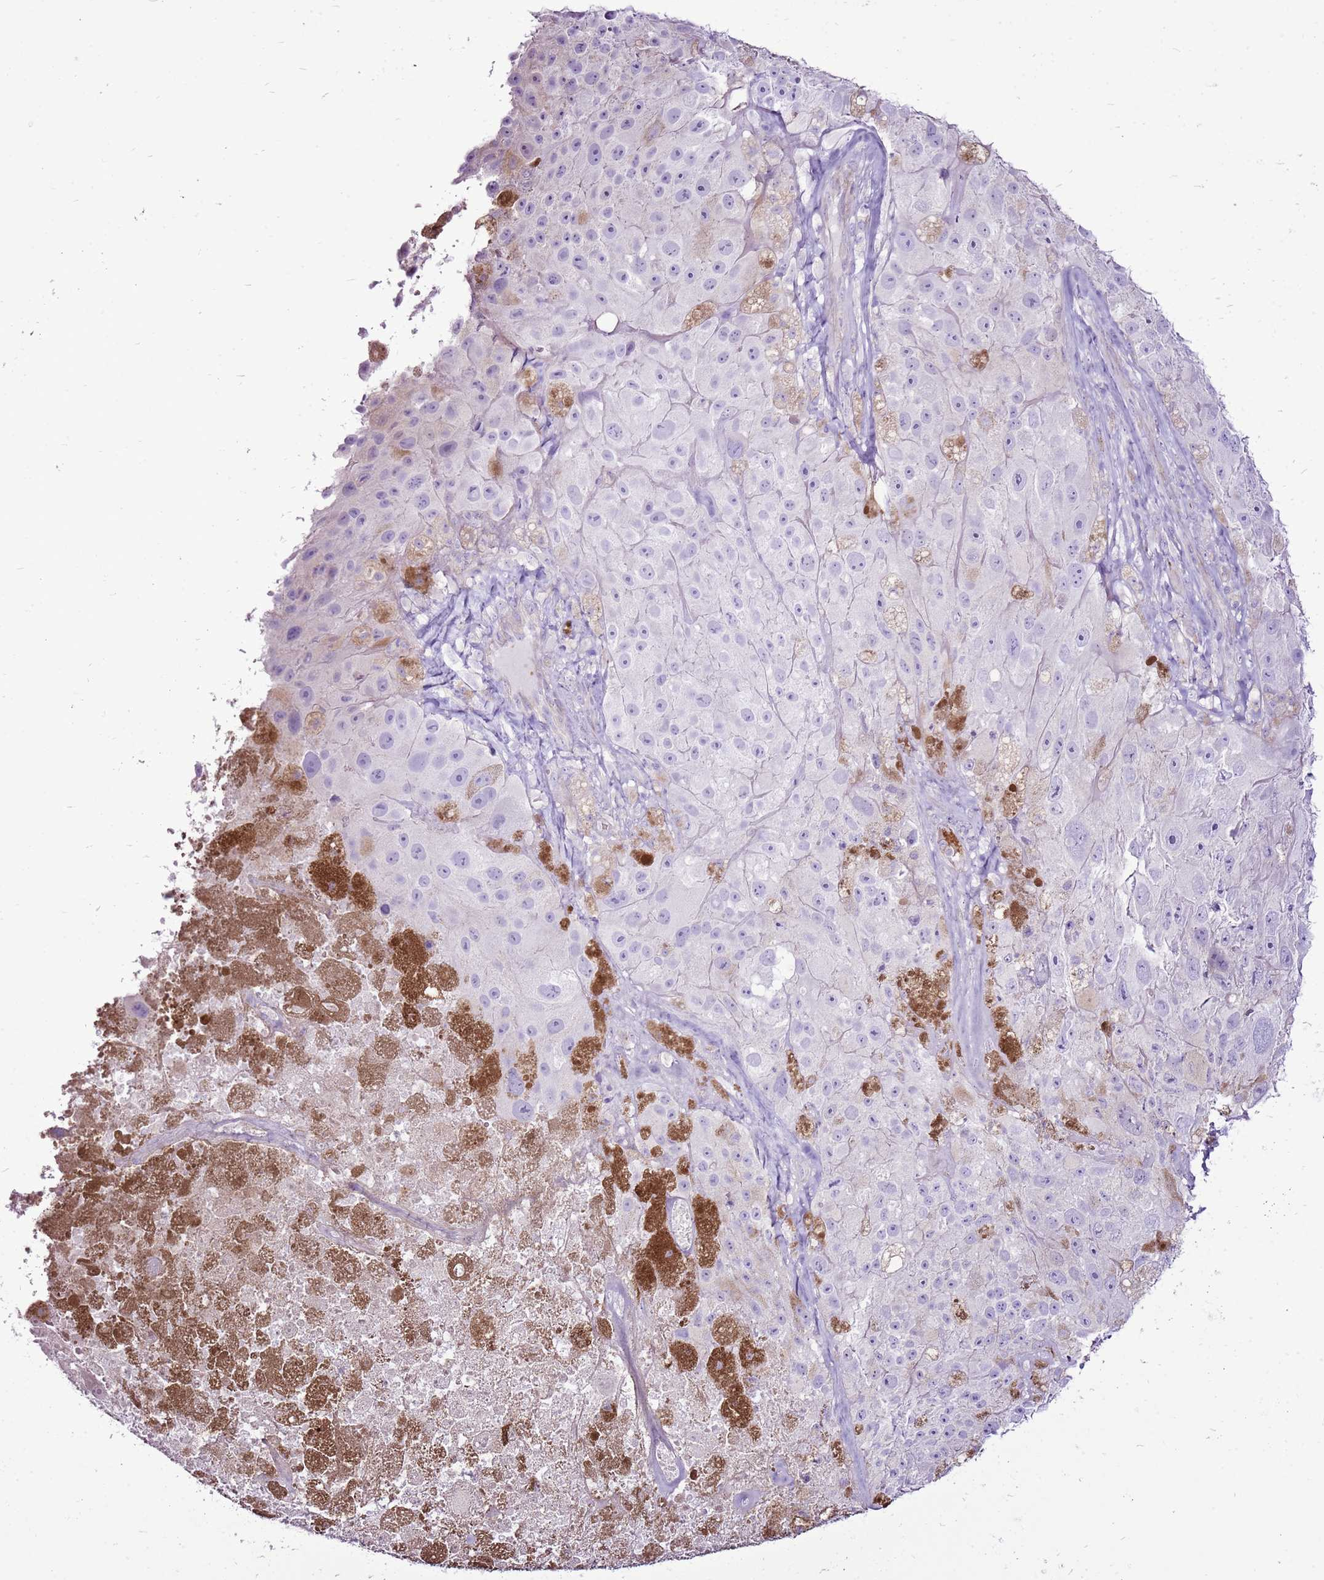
{"staining": {"intensity": "negative", "quantity": "none", "location": "none"}, "tissue": "melanoma", "cell_type": "Tumor cells", "image_type": "cancer", "snomed": [{"axis": "morphology", "description": "Malignant melanoma, Metastatic site"}, {"axis": "topography", "description": "Lymph node"}], "caption": "Melanoma stained for a protein using immunohistochemistry shows no expression tumor cells.", "gene": "CHAC2", "patient": {"sex": "male", "age": 62}}